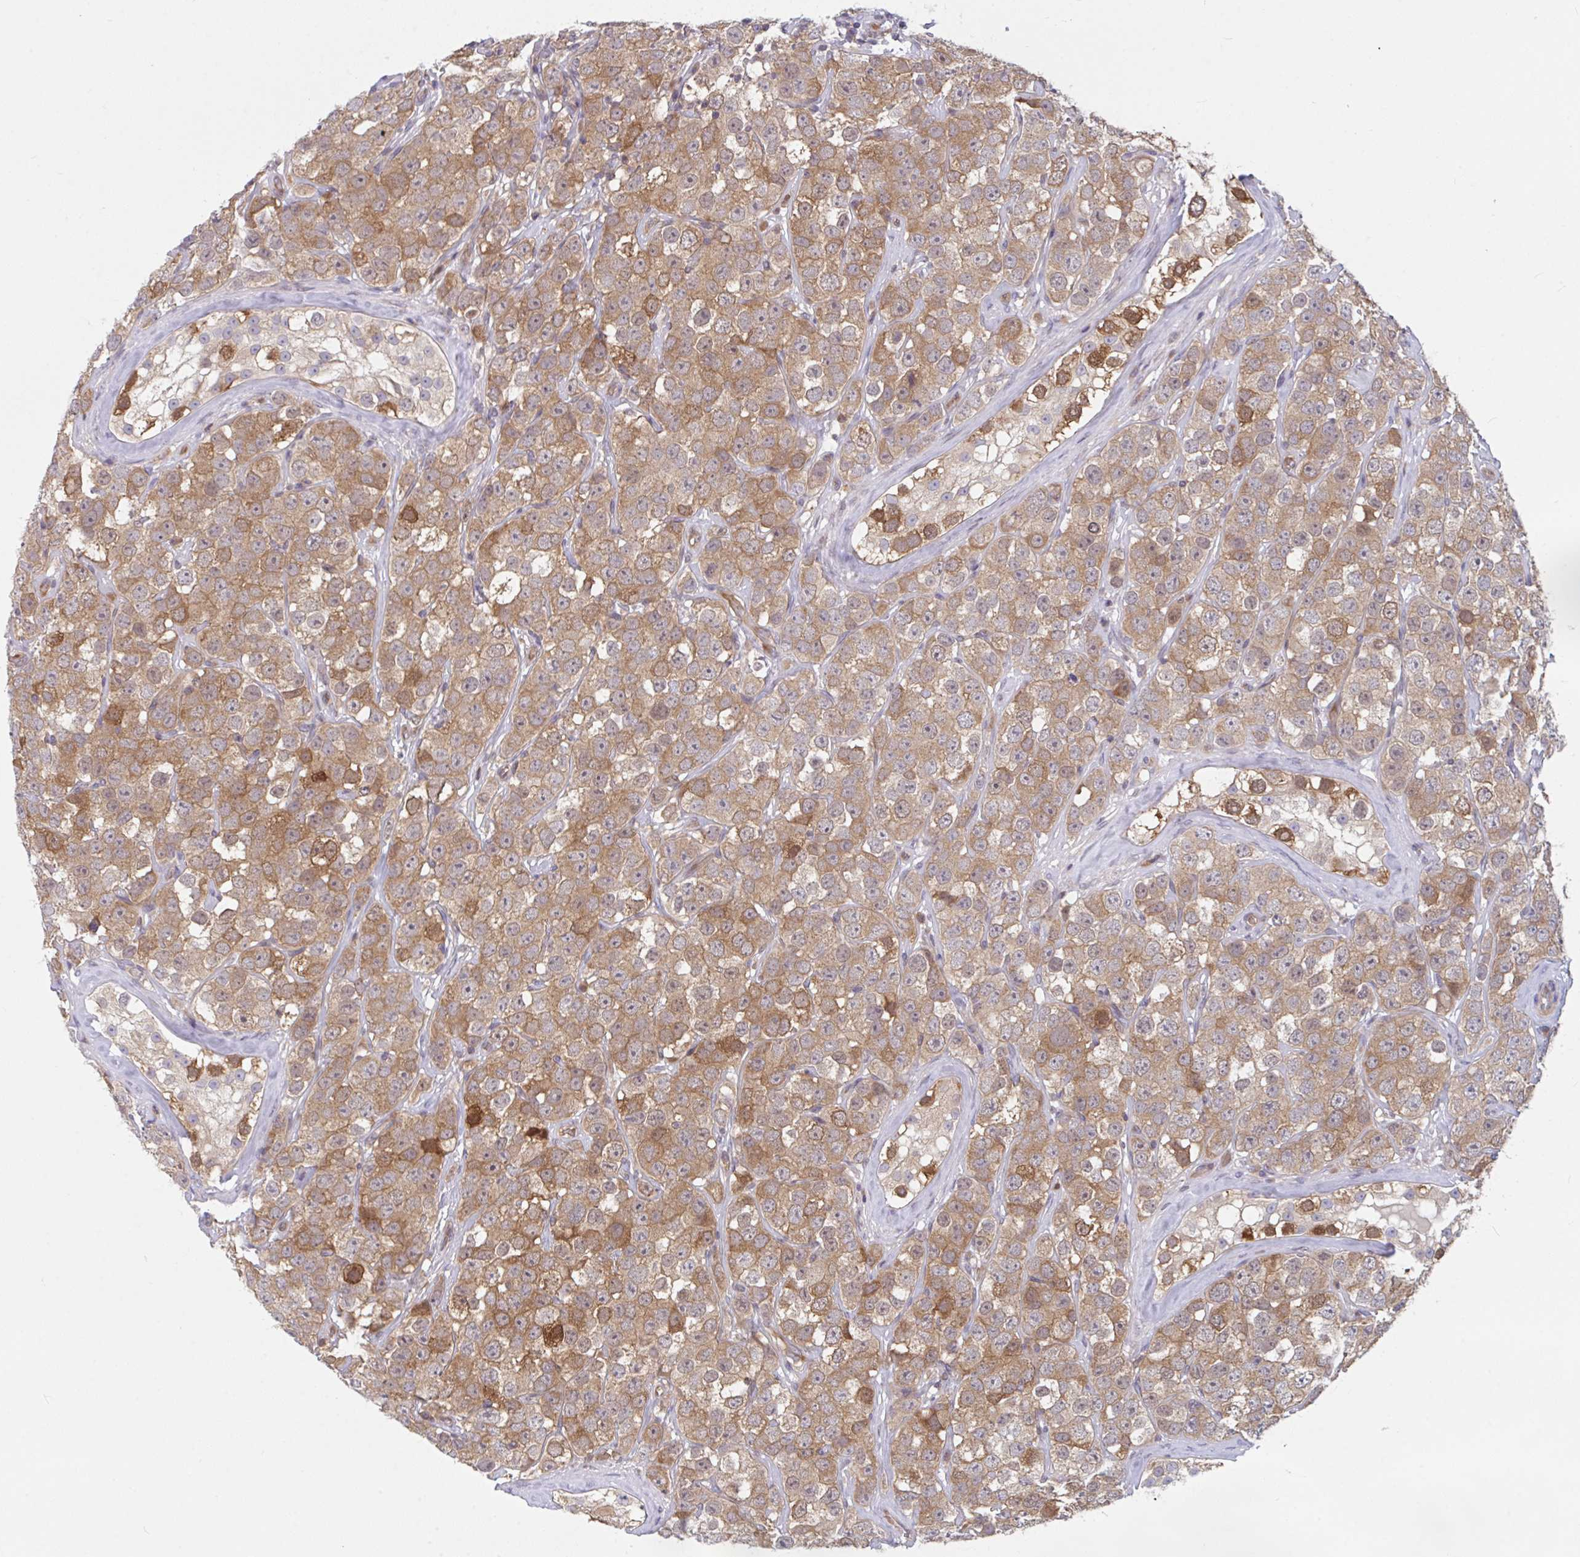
{"staining": {"intensity": "moderate", "quantity": ">75%", "location": "cytoplasmic/membranous,nuclear"}, "tissue": "testis cancer", "cell_type": "Tumor cells", "image_type": "cancer", "snomed": [{"axis": "morphology", "description": "Seminoma, NOS"}, {"axis": "topography", "description": "Testis"}], "caption": "This image exhibits IHC staining of seminoma (testis), with medium moderate cytoplasmic/membranous and nuclear expression in approximately >75% of tumor cells.", "gene": "LMNTD2", "patient": {"sex": "male", "age": 28}}